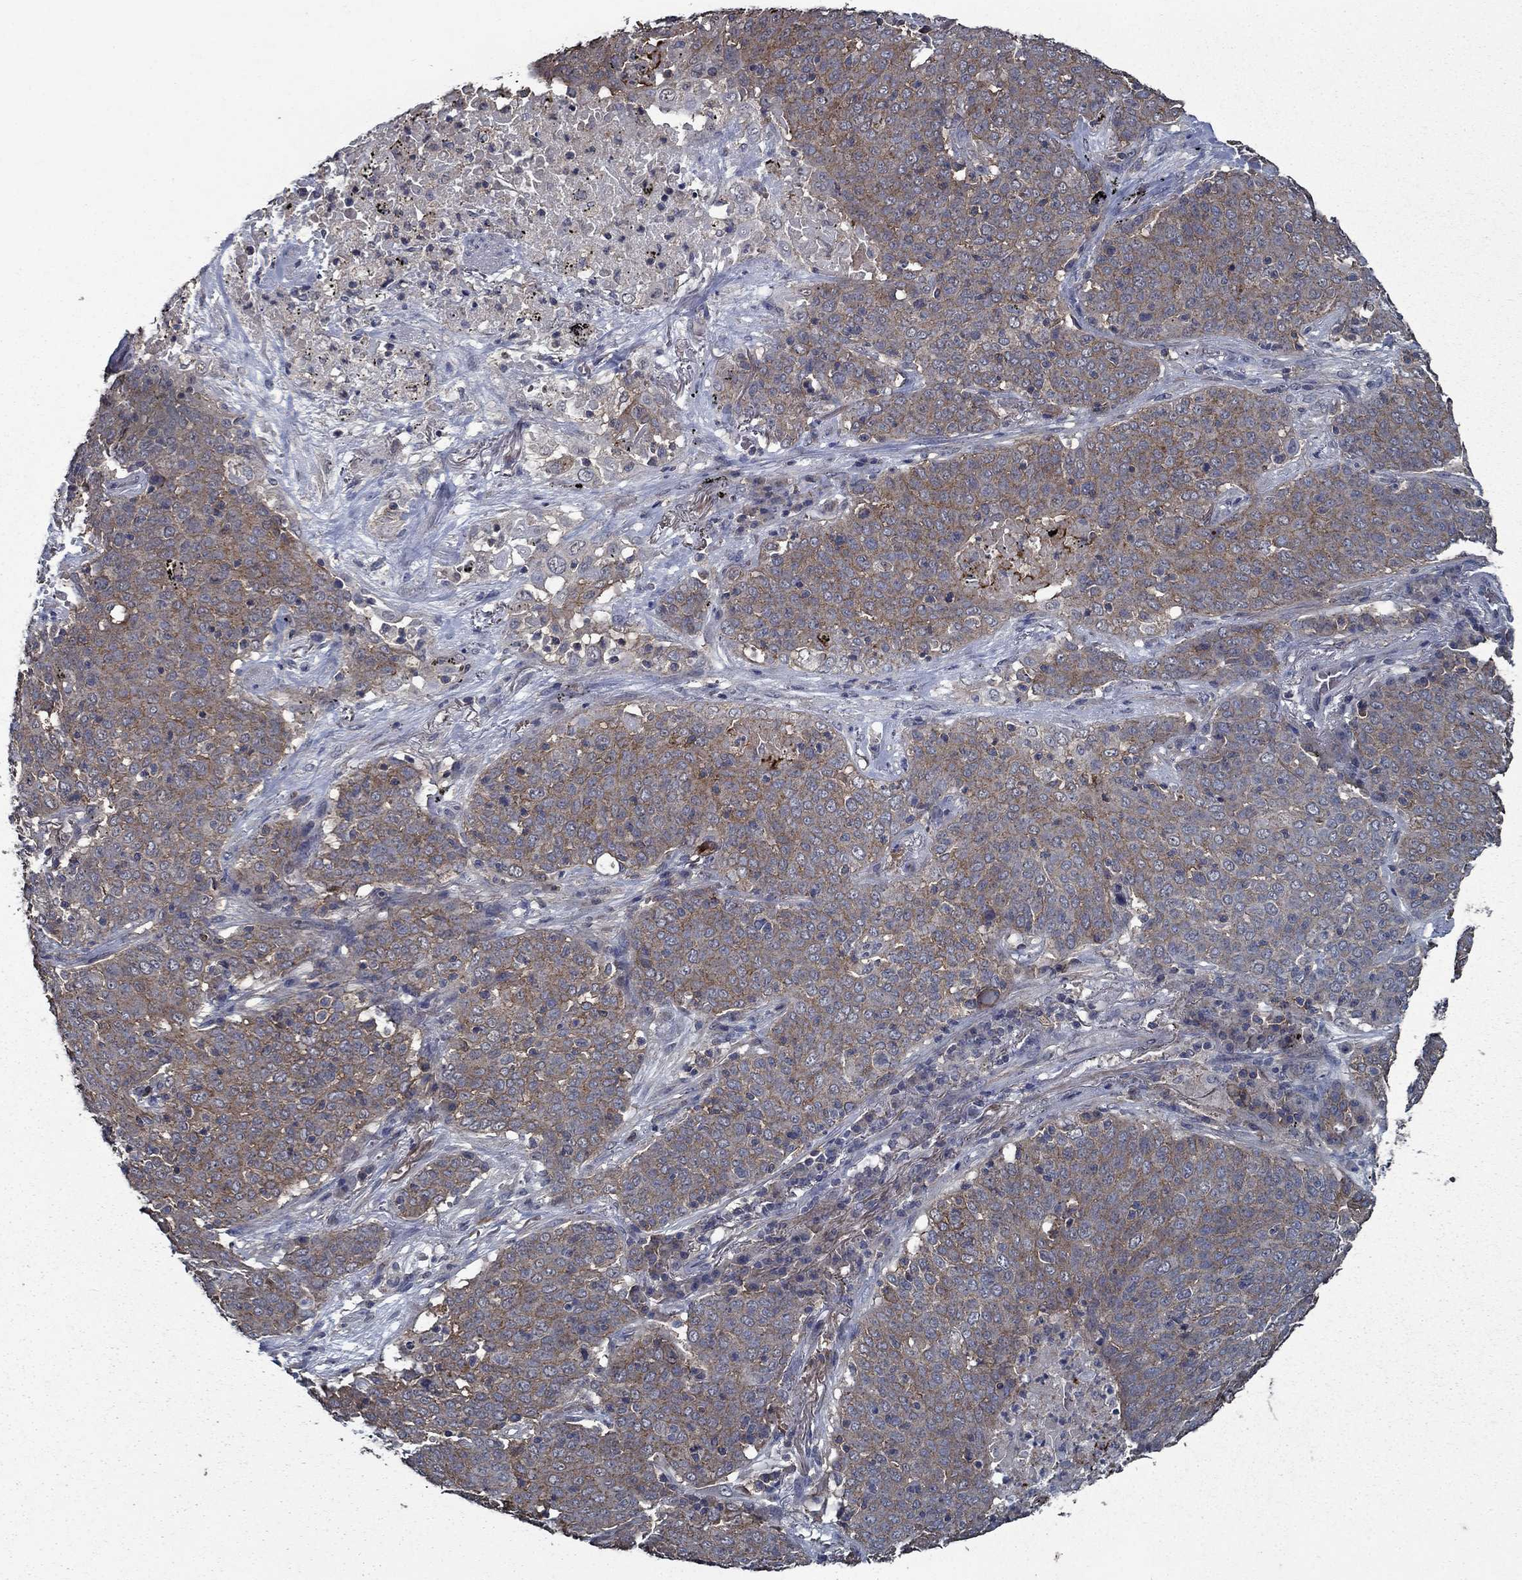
{"staining": {"intensity": "moderate", "quantity": "25%-75%", "location": "cytoplasmic/membranous"}, "tissue": "lung cancer", "cell_type": "Tumor cells", "image_type": "cancer", "snomed": [{"axis": "morphology", "description": "Squamous cell carcinoma, NOS"}, {"axis": "topography", "description": "Lung"}], "caption": "A photomicrograph of squamous cell carcinoma (lung) stained for a protein displays moderate cytoplasmic/membranous brown staining in tumor cells.", "gene": "SLC44A1", "patient": {"sex": "male", "age": 82}}